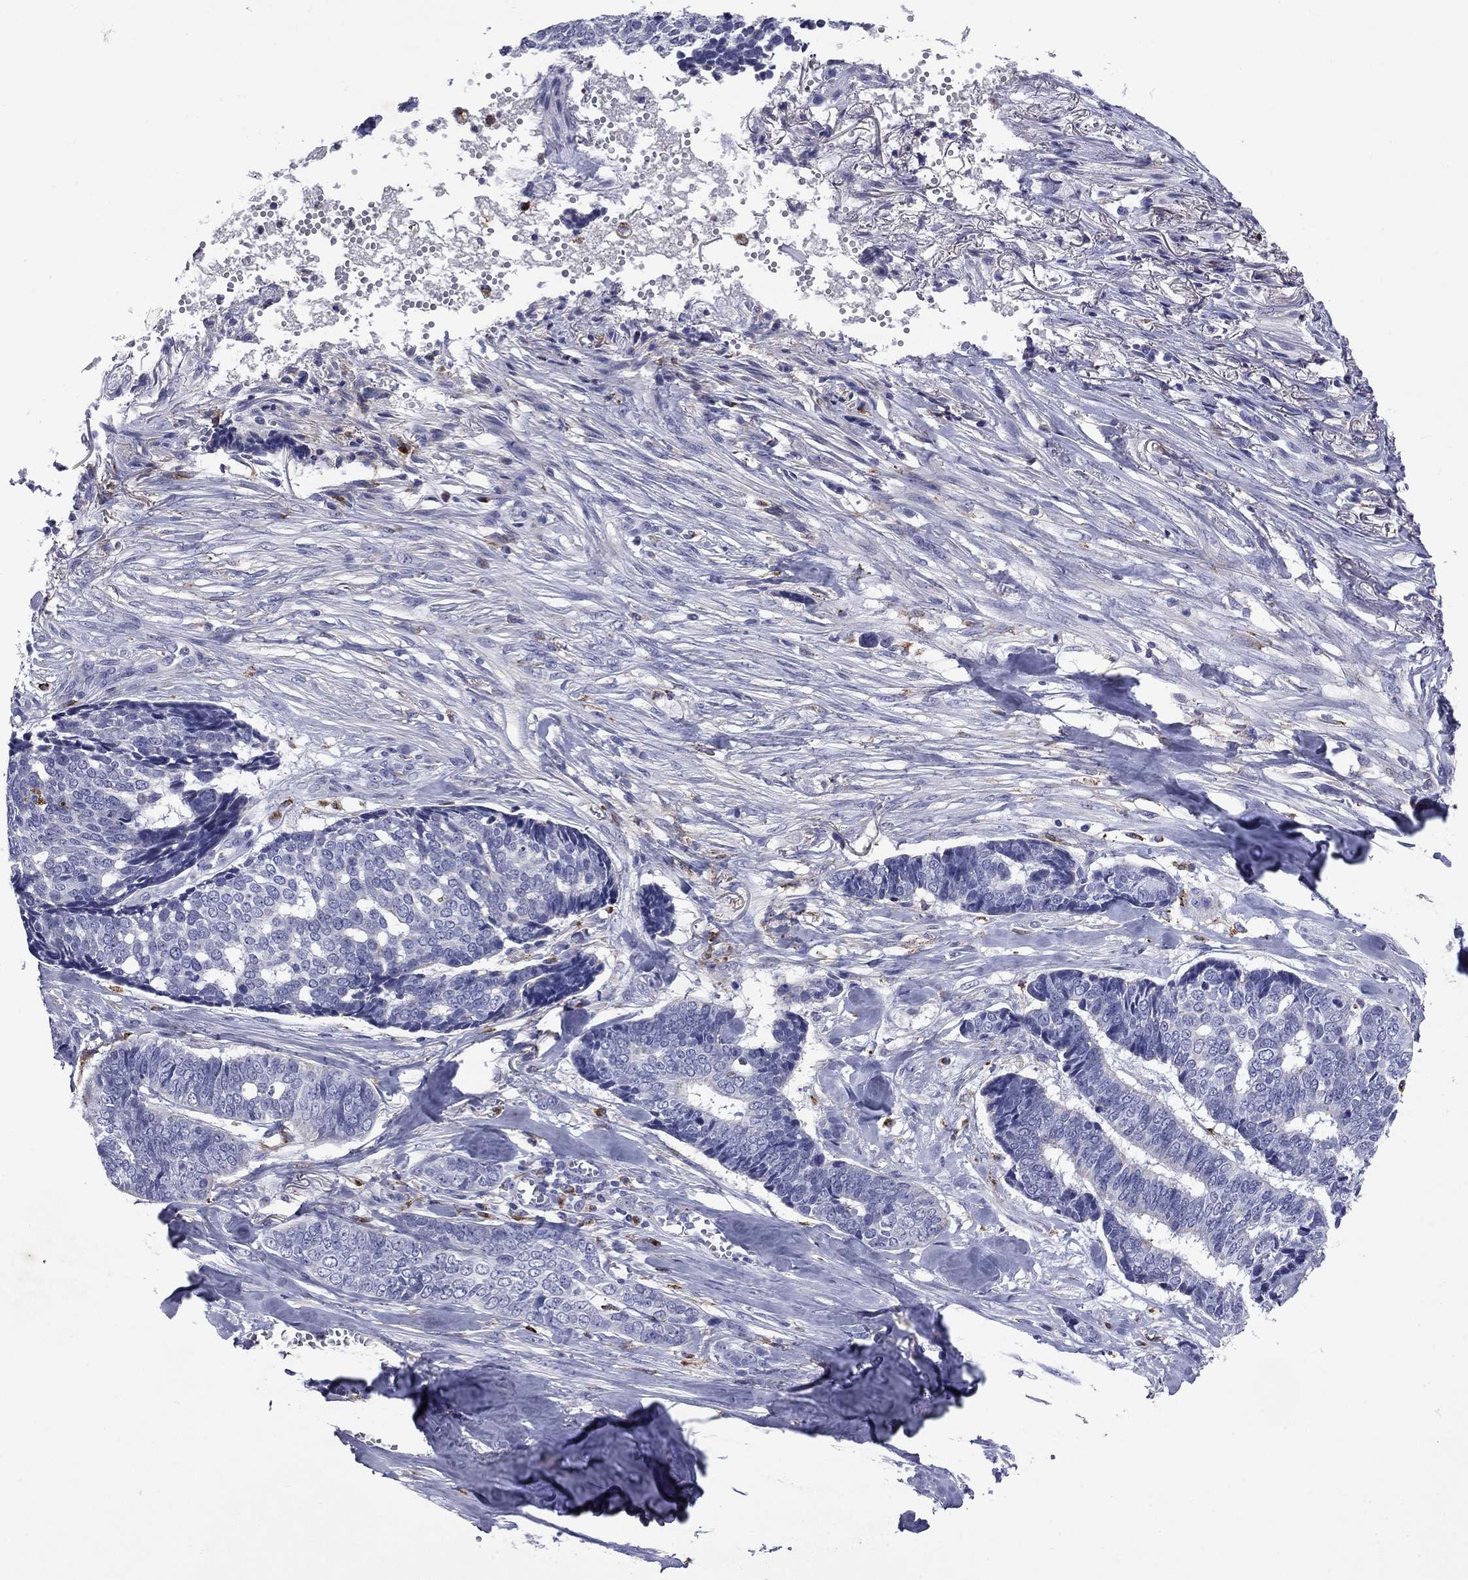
{"staining": {"intensity": "negative", "quantity": "none", "location": "none"}, "tissue": "skin cancer", "cell_type": "Tumor cells", "image_type": "cancer", "snomed": [{"axis": "morphology", "description": "Basal cell carcinoma"}, {"axis": "topography", "description": "Skin"}], "caption": "Tumor cells show no significant protein expression in skin basal cell carcinoma.", "gene": "MADCAM1", "patient": {"sex": "male", "age": 86}}